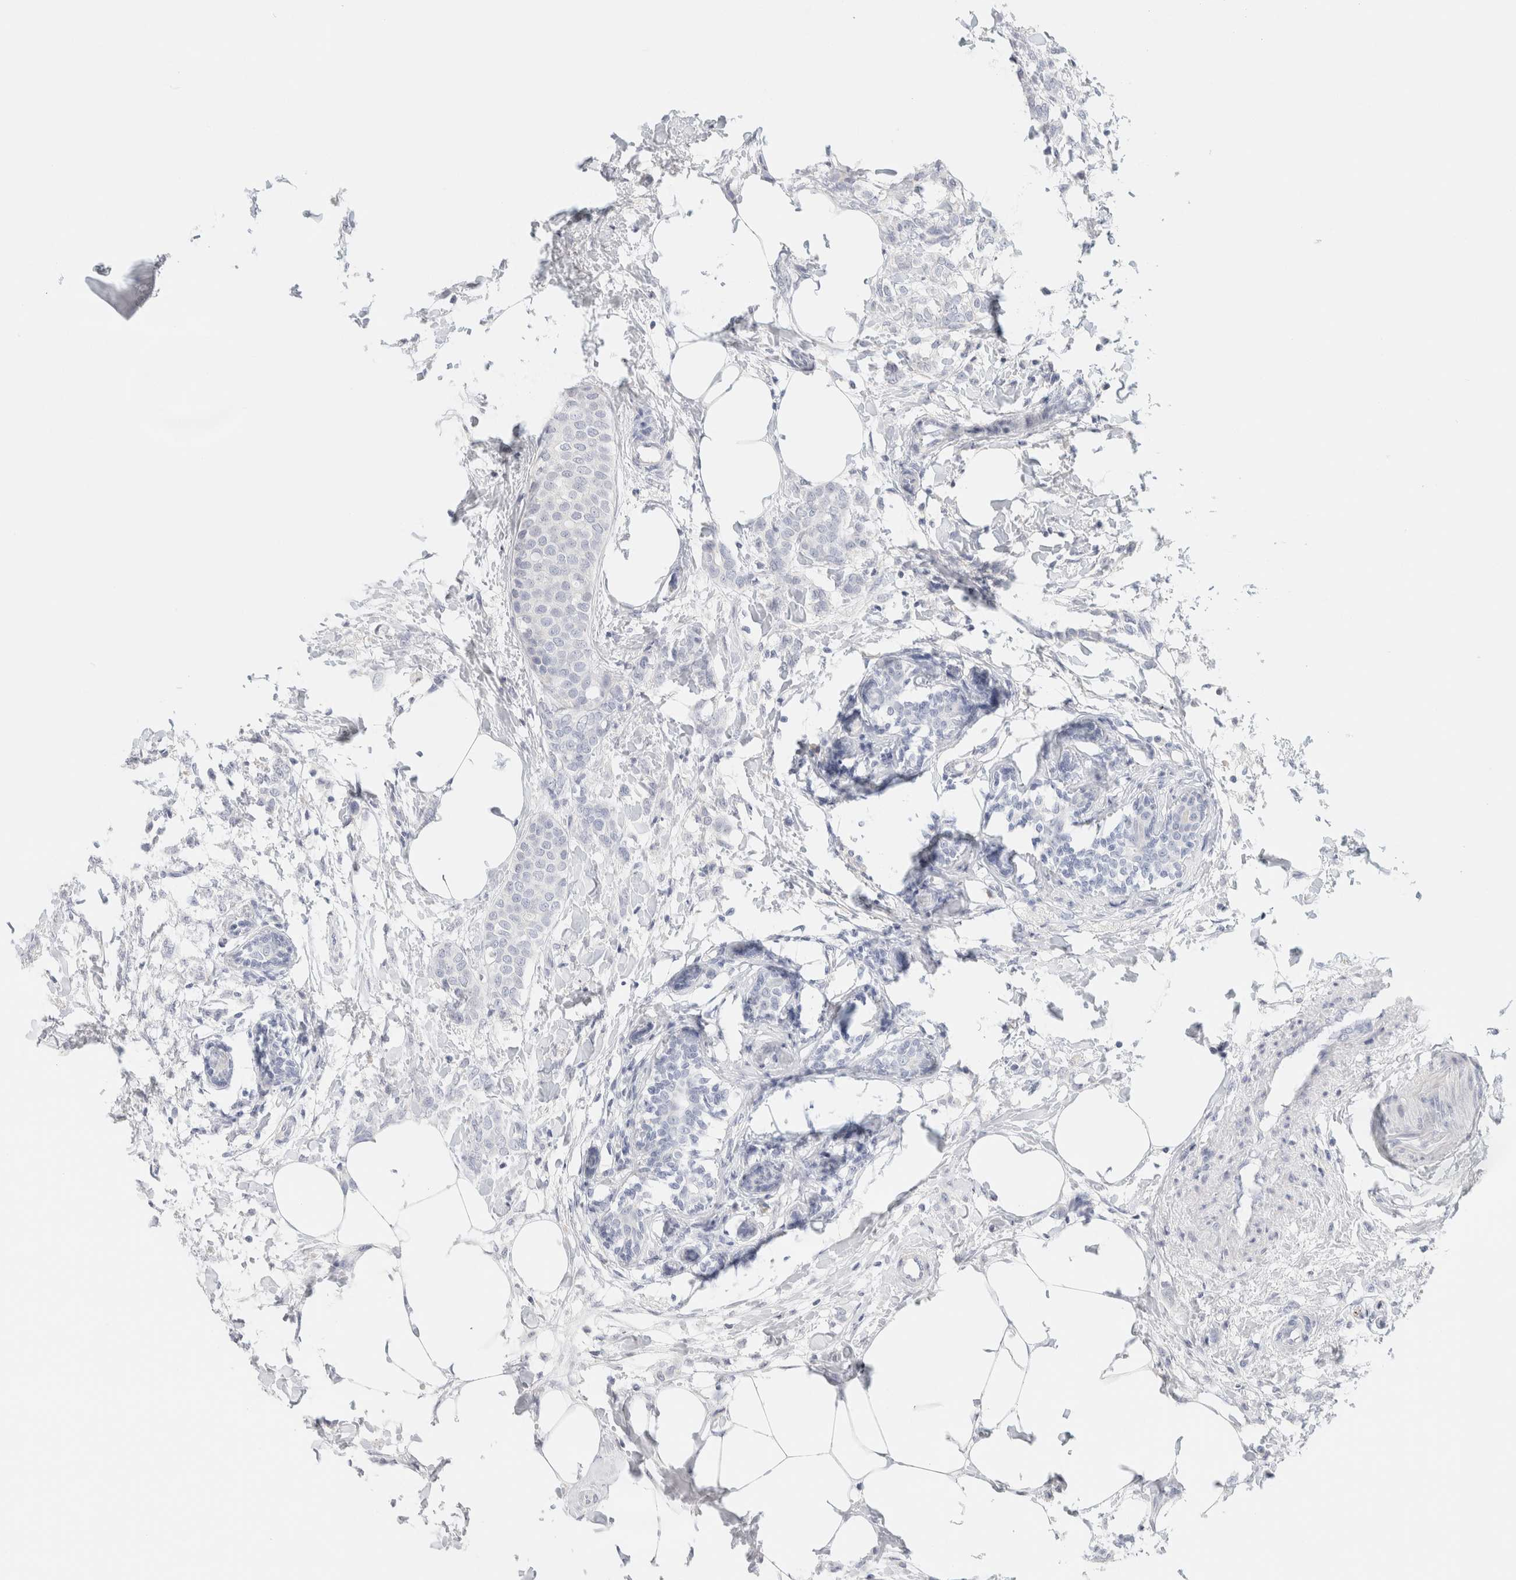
{"staining": {"intensity": "negative", "quantity": "none", "location": "none"}, "tissue": "breast cancer", "cell_type": "Tumor cells", "image_type": "cancer", "snomed": [{"axis": "morphology", "description": "Lobular carcinoma, in situ"}, {"axis": "morphology", "description": "Lobular carcinoma"}, {"axis": "topography", "description": "Breast"}], "caption": "Tumor cells are negative for brown protein staining in breast lobular carcinoma in situ.", "gene": "NEFM", "patient": {"sex": "female", "age": 41}}